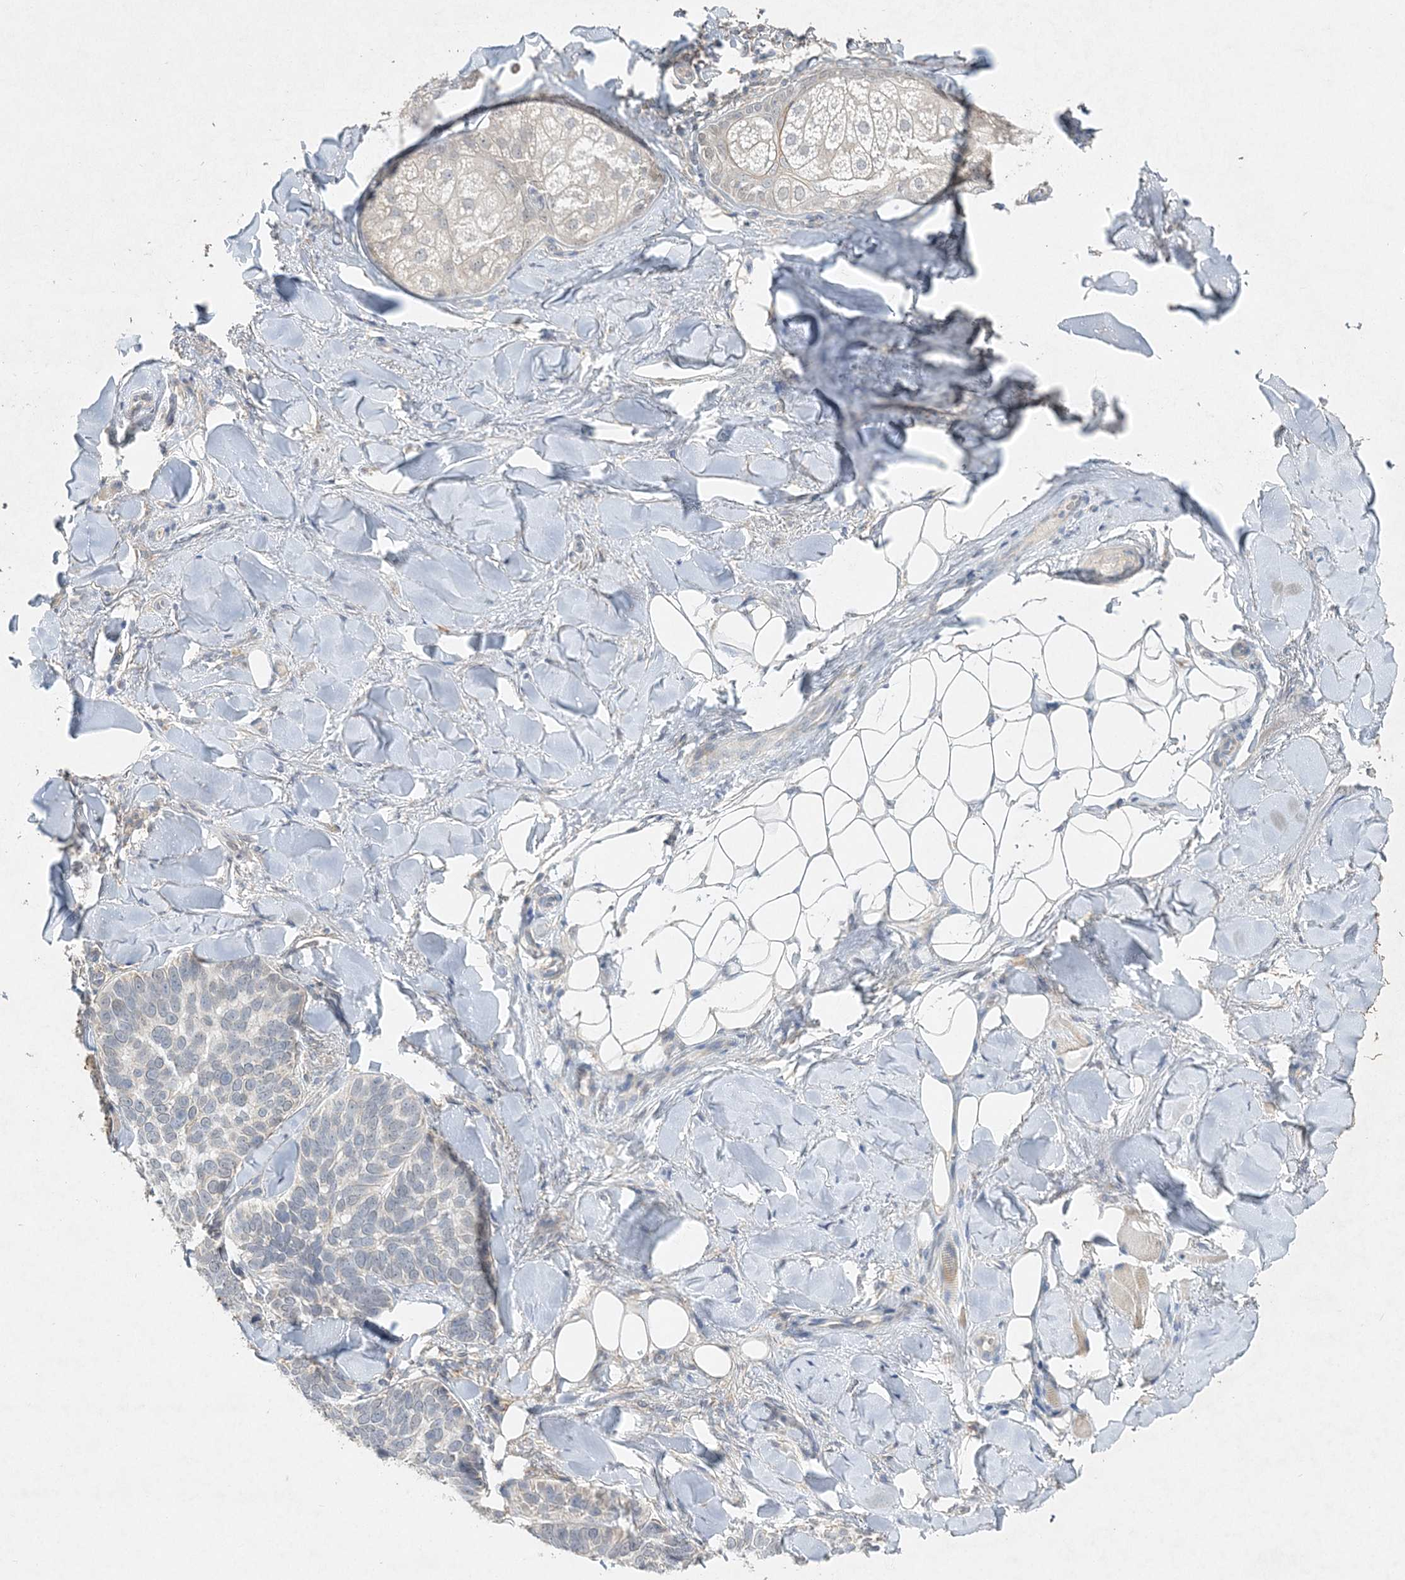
{"staining": {"intensity": "negative", "quantity": "none", "location": "none"}, "tissue": "skin cancer", "cell_type": "Tumor cells", "image_type": "cancer", "snomed": [{"axis": "morphology", "description": "Basal cell carcinoma"}, {"axis": "topography", "description": "Skin"}], "caption": "This is a histopathology image of immunohistochemistry staining of skin cancer (basal cell carcinoma), which shows no positivity in tumor cells. The staining is performed using DAB (3,3'-diaminobenzidine) brown chromogen with nuclei counter-stained in using hematoxylin.", "gene": "MAT2B", "patient": {"sex": "male", "age": 62}}